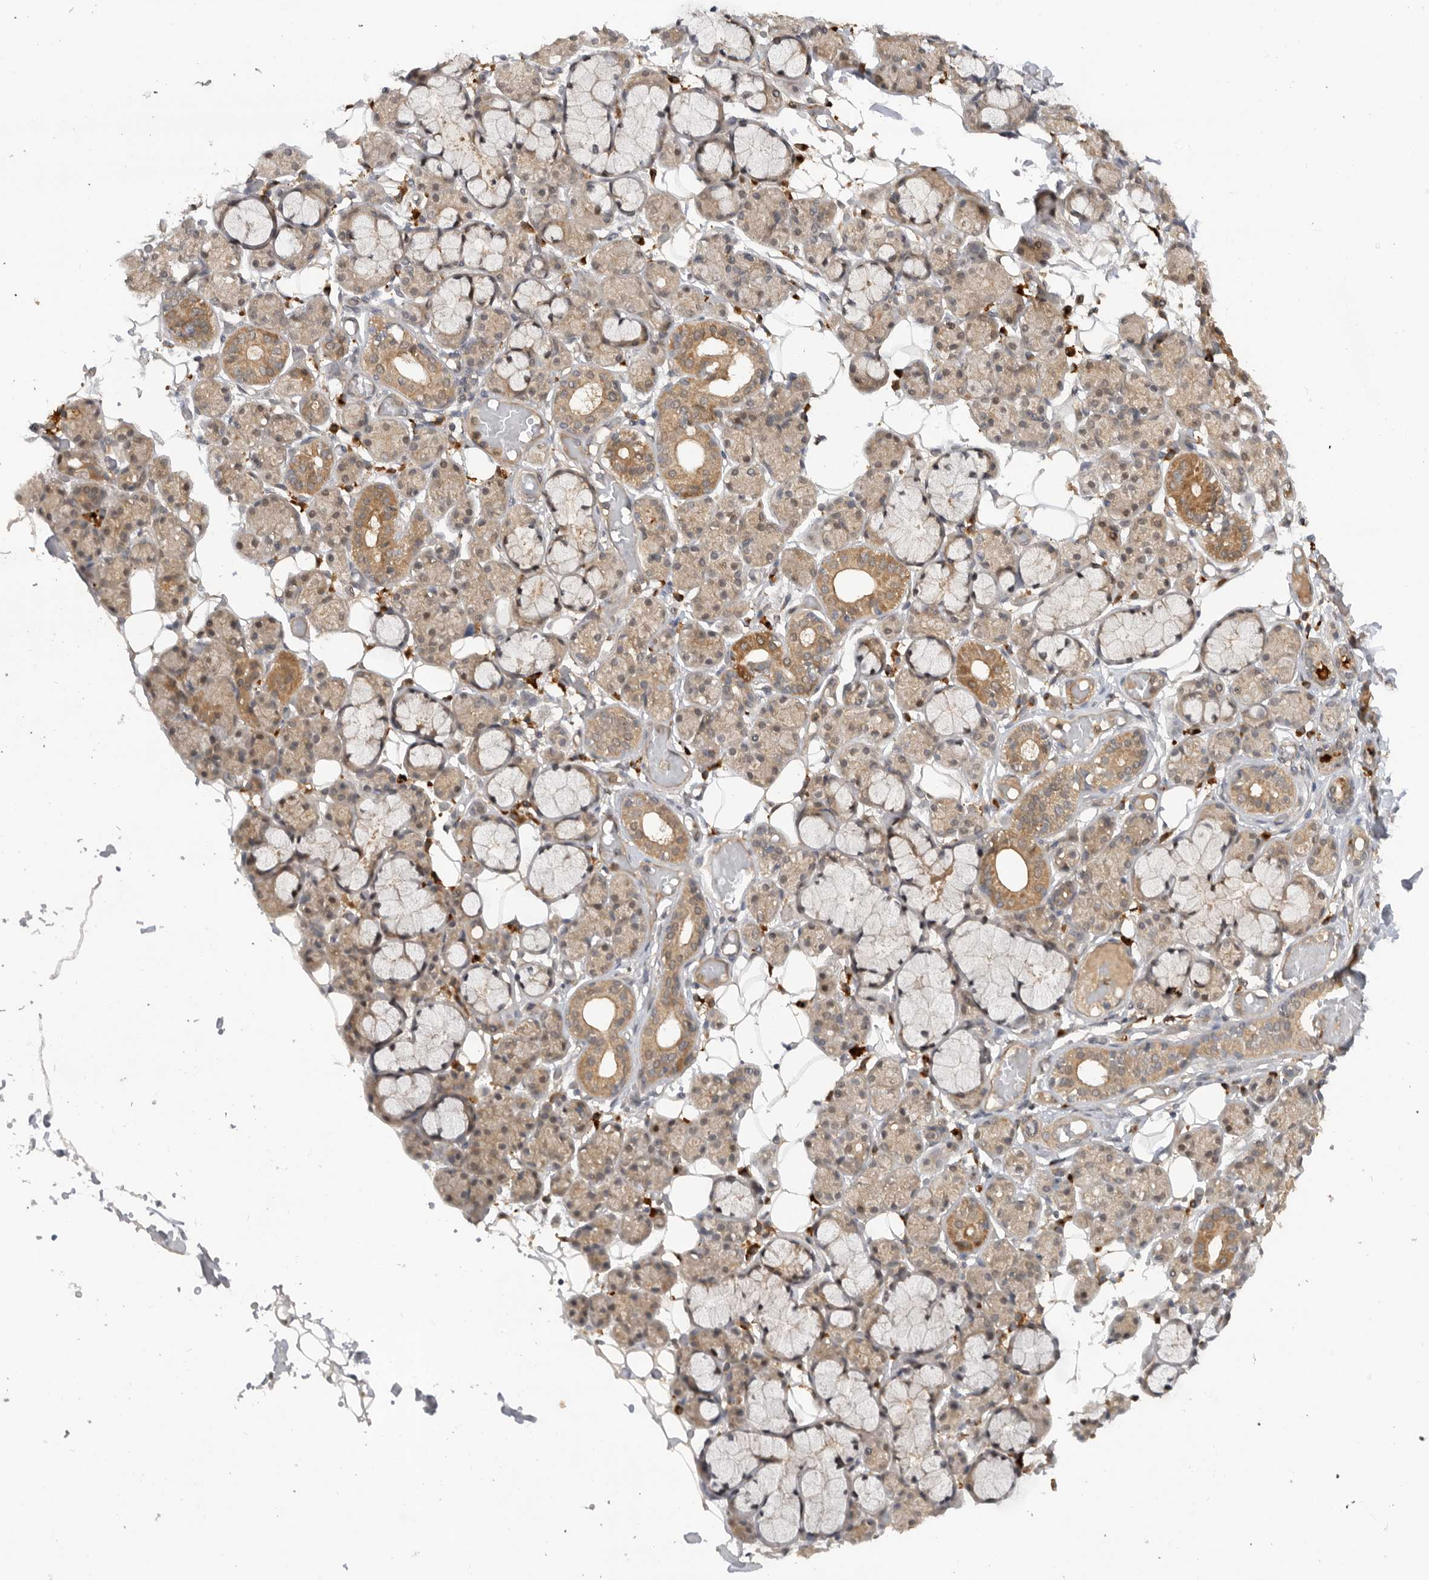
{"staining": {"intensity": "moderate", "quantity": "25%-75%", "location": "cytoplasmic/membranous,nuclear"}, "tissue": "salivary gland", "cell_type": "Glandular cells", "image_type": "normal", "snomed": [{"axis": "morphology", "description": "Normal tissue, NOS"}, {"axis": "topography", "description": "Salivary gland"}], "caption": "Brown immunohistochemical staining in benign salivary gland shows moderate cytoplasmic/membranous,nuclear expression in about 25%-75% of glandular cells. (DAB (3,3'-diaminobenzidine) IHC, brown staining for protein, blue staining for nuclei).", "gene": "DCAF8", "patient": {"sex": "male", "age": 63}}